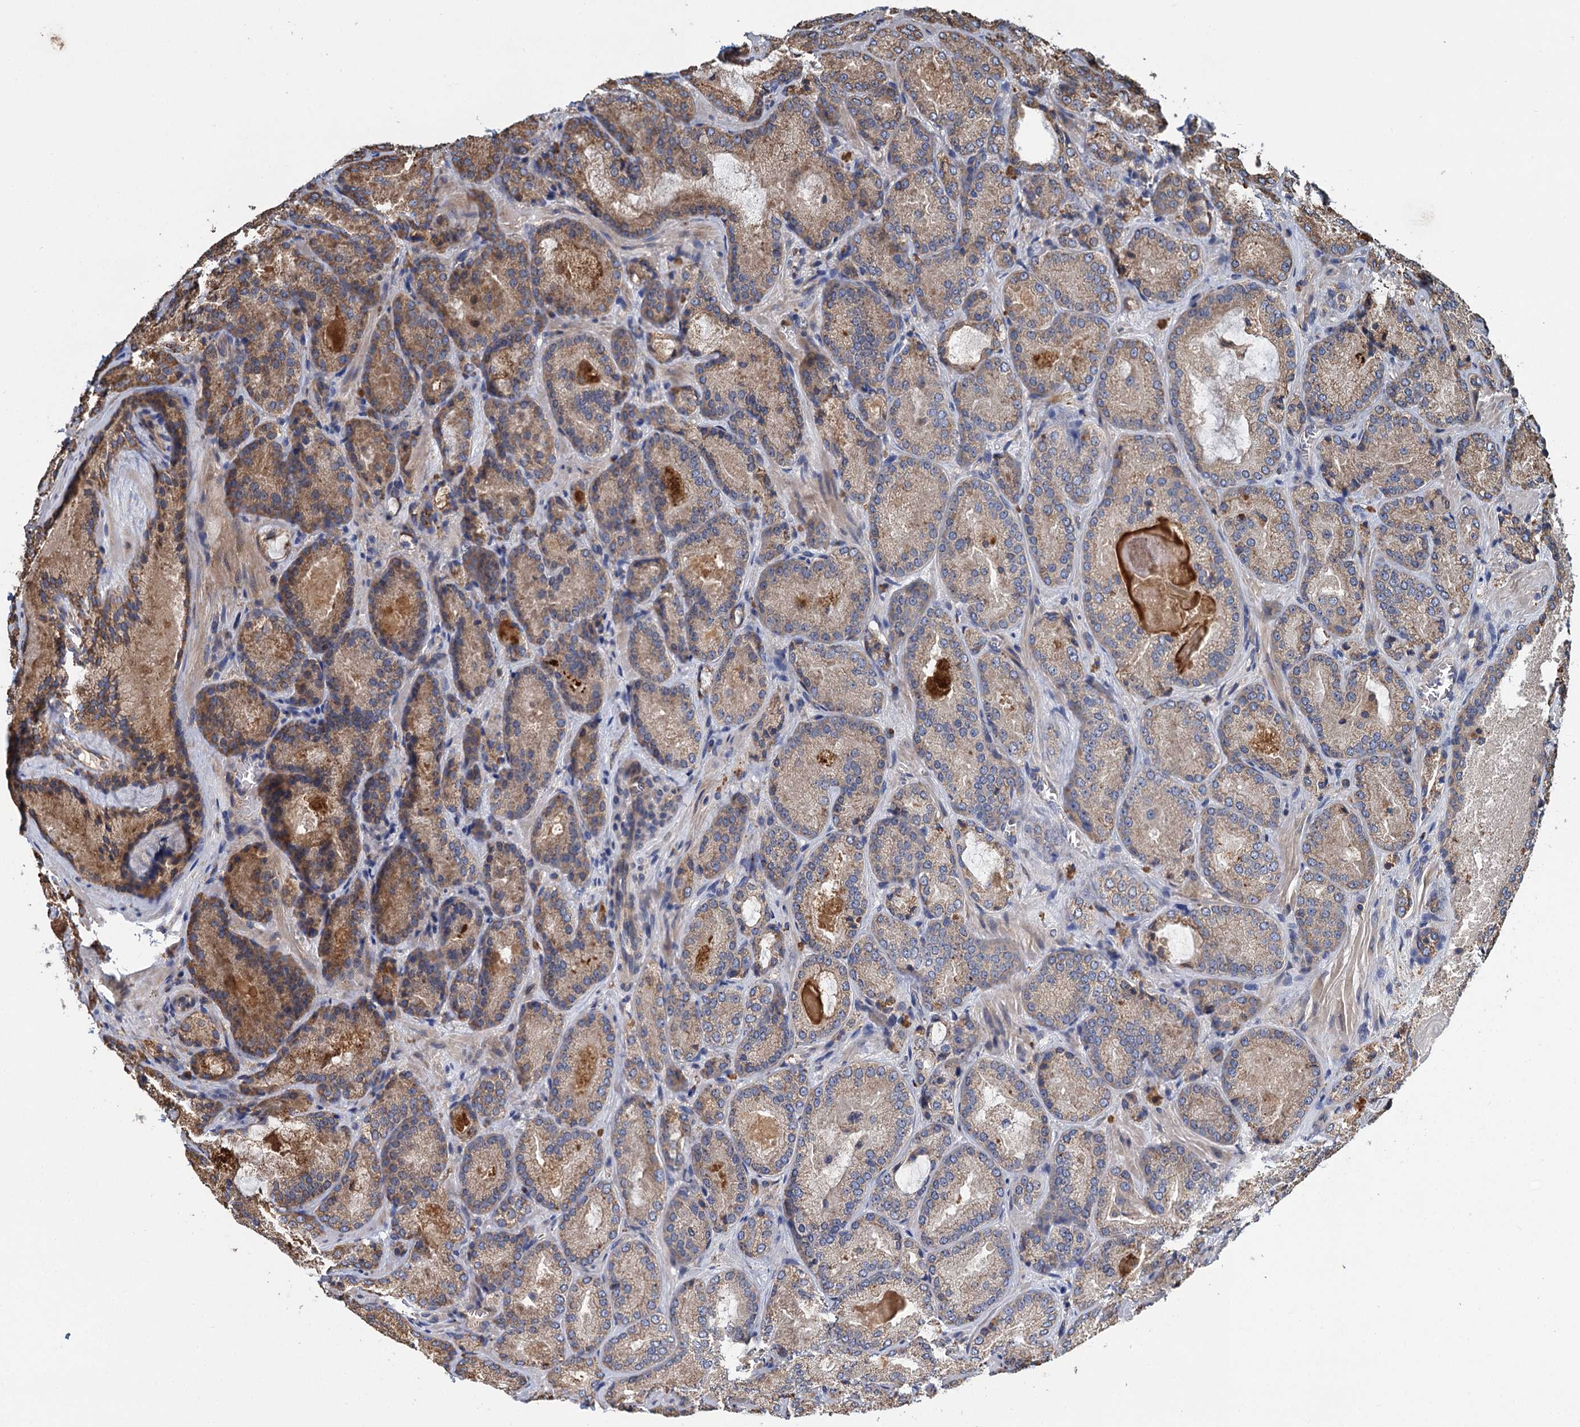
{"staining": {"intensity": "moderate", "quantity": "25%-75%", "location": "cytoplasmic/membranous"}, "tissue": "prostate cancer", "cell_type": "Tumor cells", "image_type": "cancer", "snomed": [{"axis": "morphology", "description": "Adenocarcinoma, Low grade"}, {"axis": "topography", "description": "Prostate"}], "caption": "Tumor cells exhibit medium levels of moderate cytoplasmic/membranous staining in approximately 25%-75% of cells in human prostate cancer (low-grade adenocarcinoma).", "gene": "LINS1", "patient": {"sex": "male", "age": 74}}